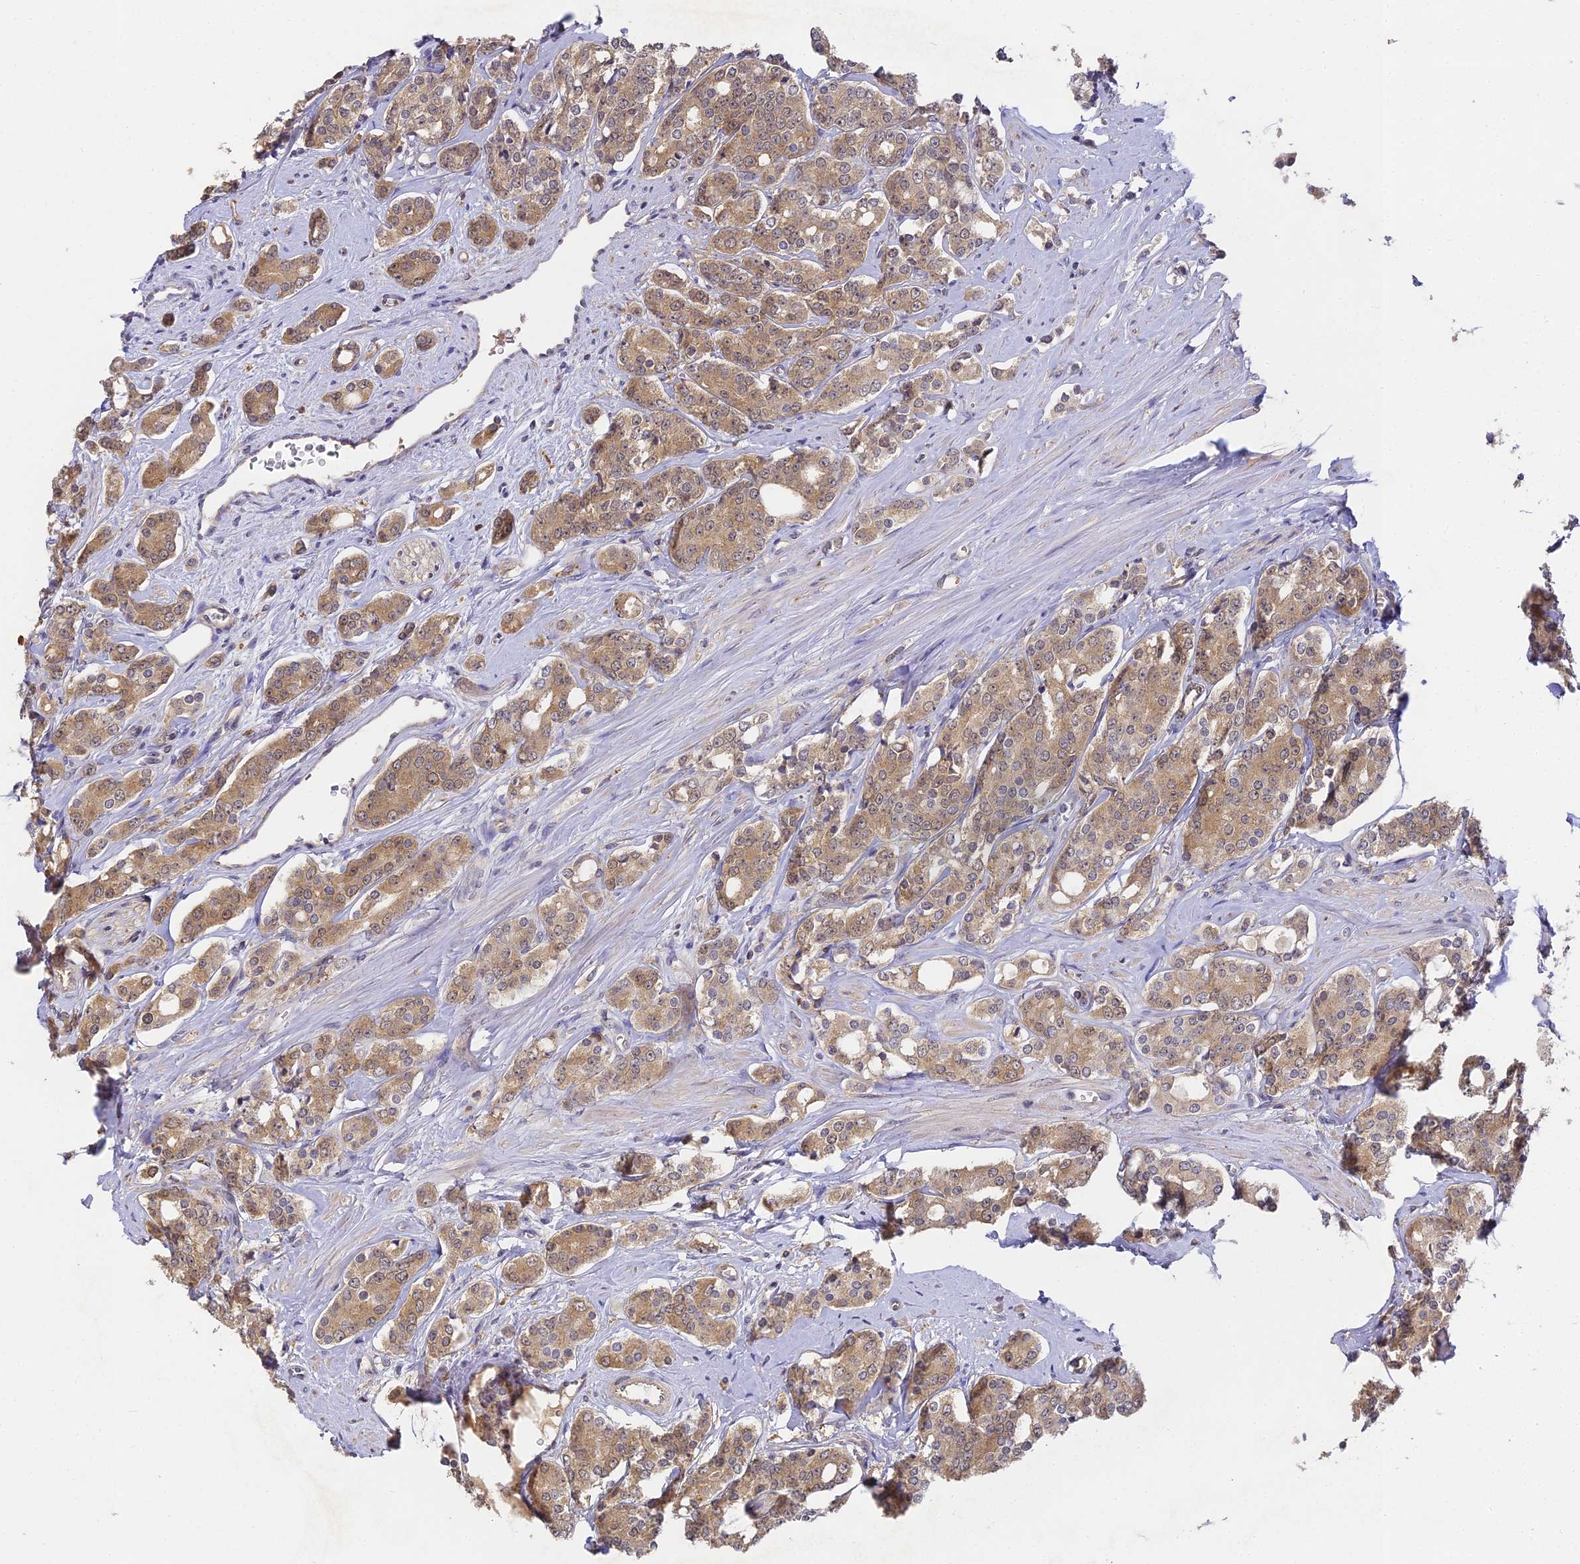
{"staining": {"intensity": "moderate", "quantity": ">75%", "location": "cytoplasmic/membranous,nuclear"}, "tissue": "prostate cancer", "cell_type": "Tumor cells", "image_type": "cancer", "snomed": [{"axis": "morphology", "description": "Adenocarcinoma, High grade"}, {"axis": "topography", "description": "Prostate"}], "caption": "The image reveals a brown stain indicating the presence of a protein in the cytoplasmic/membranous and nuclear of tumor cells in high-grade adenocarcinoma (prostate).", "gene": "YAE1", "patient": {"sex": "male", "age": 62}}